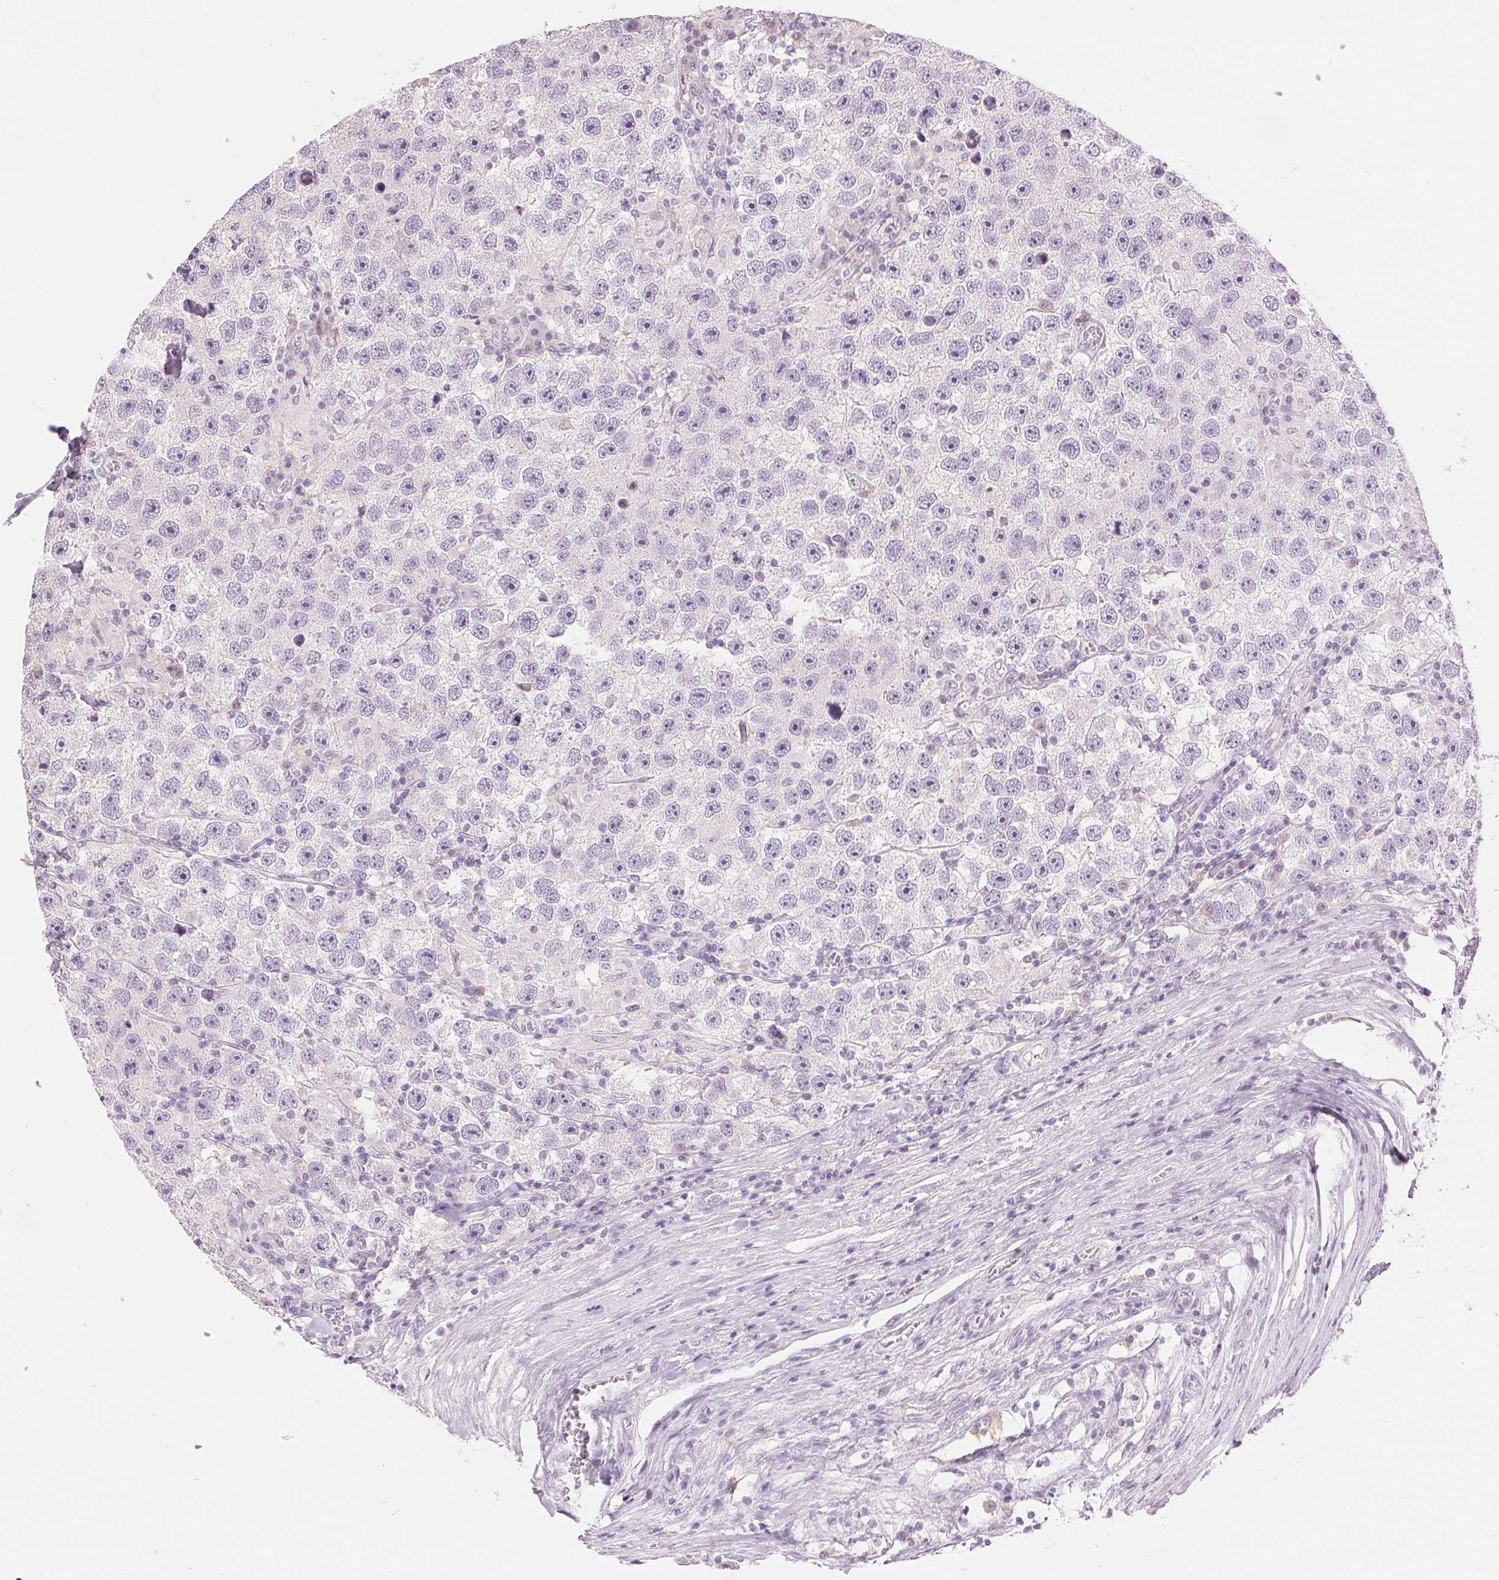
{"staining": {"intensity": "negative", "quantity": "none", "location": "none"}, "tissue": "testis cancer", "cell_type": "Tumor cells", "image_type": "cancer", "snomed": [{"axis": "morphology", "description": "Seminoma, NOS"}, {"axis": "topography", "description": "Testis"}], "caption": "The immunohistochemistry (IHC) histopathology image has no significant staining in tumor cells of testis cancer tissue. Brightfield microscopy of immunohistochemistry stained with DAB (3,3'-diaminobenzidine) (brown) and hematoxylin (blue), captured at high magnification.", "gene": "DSG3", "patient": {"sex": "male", "age": 26}}